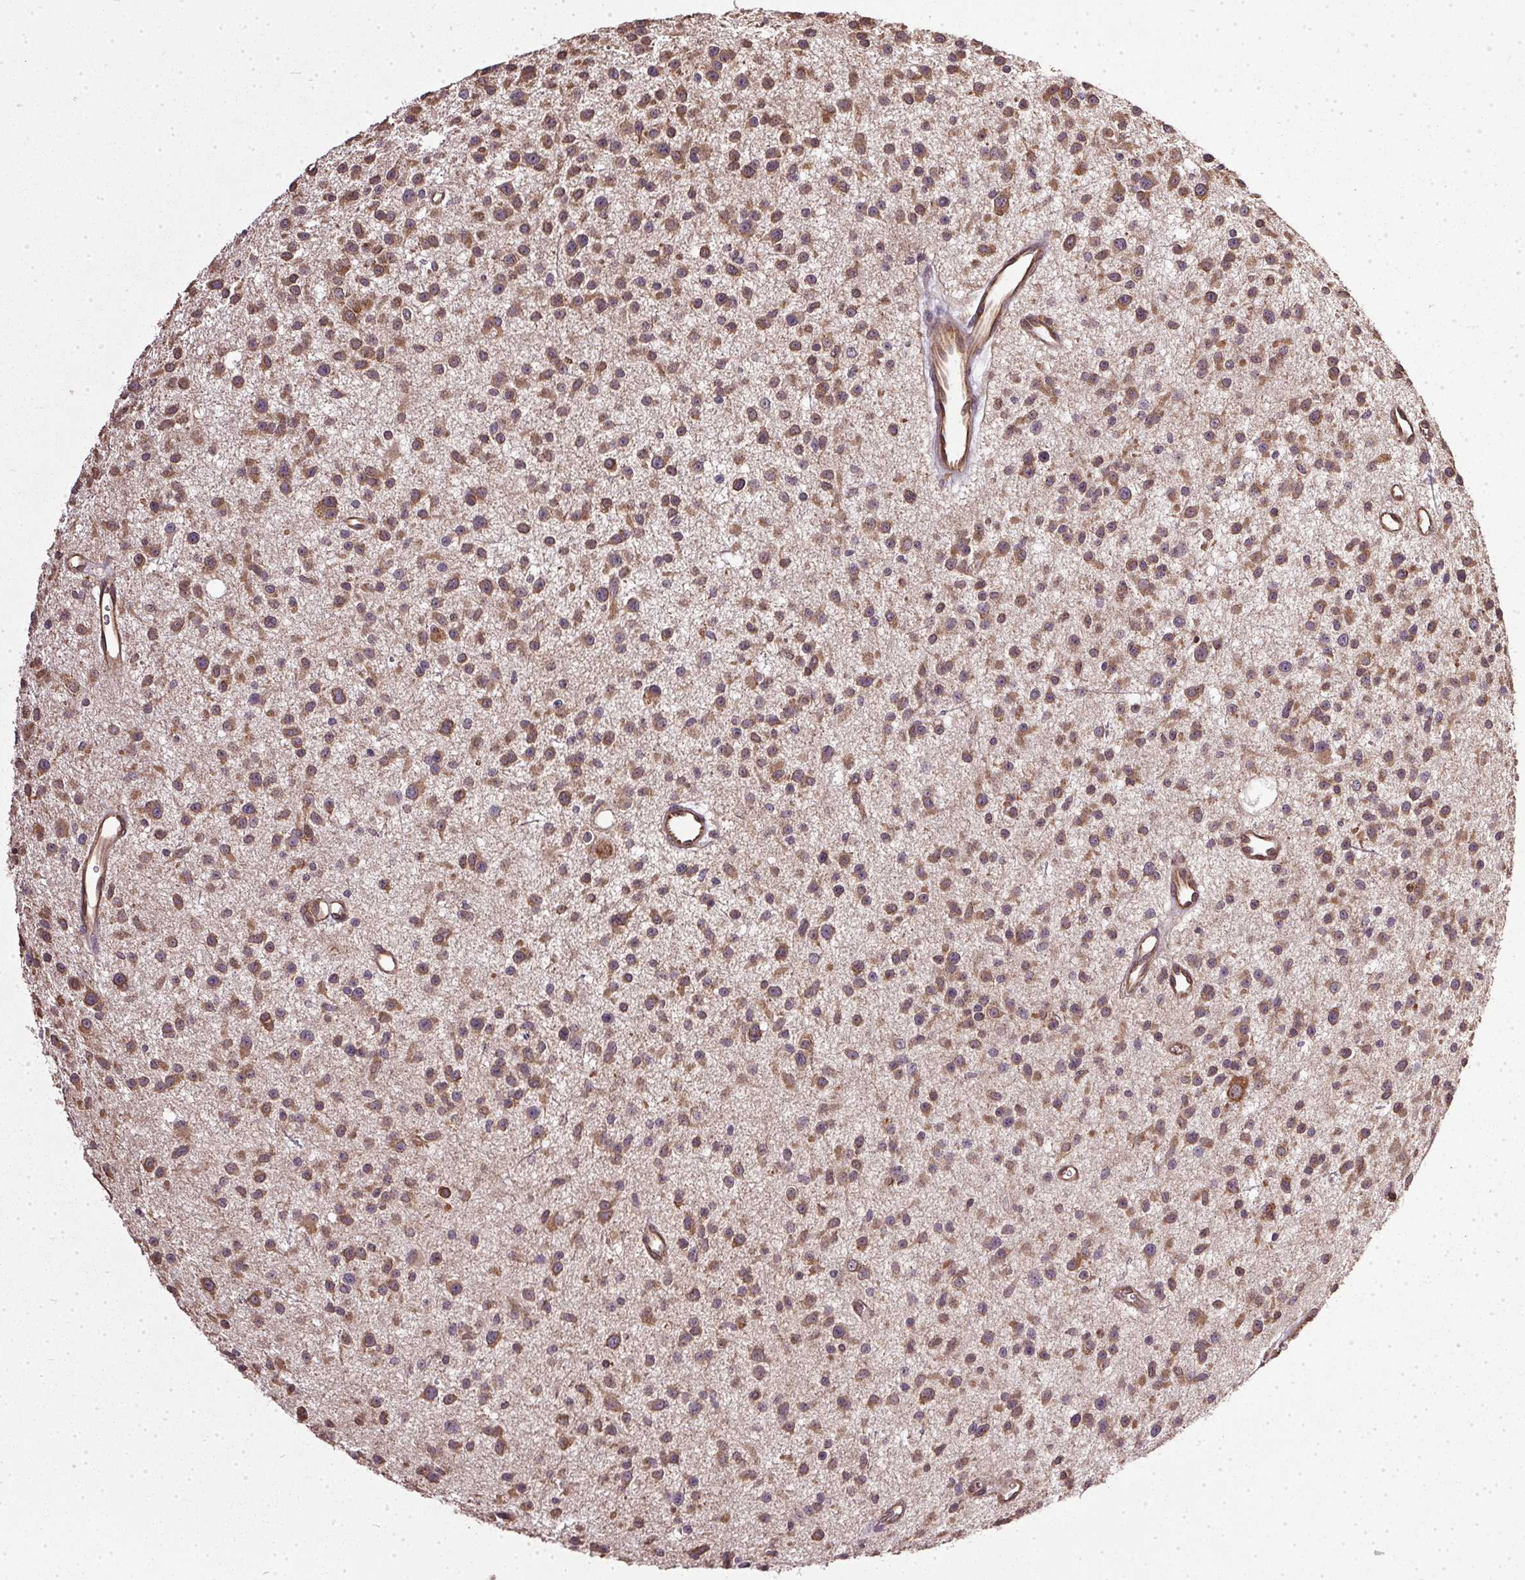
{"staining": {"intensity": "strong", "quantity": ">75%", "location": "cytoplasmic/membranous"}, "tissue": "glioma", "cell_type": "Tumor cells", "image_type": "cancer", "snomed": [{"axis": "morphology", "description": "Glioma, malignant, Low grade"}, {"axis": "topography", "description": "Brain"}], "caption": "Strong cytoplasmic/membranous expression for a protein is appreciated in about >75% of tumor cells of low-grade glioma (malignant) using immunohistochemistry (IHC).", "gene": "EIF2S1", "patient": {"sex": "male", "age": 43}}